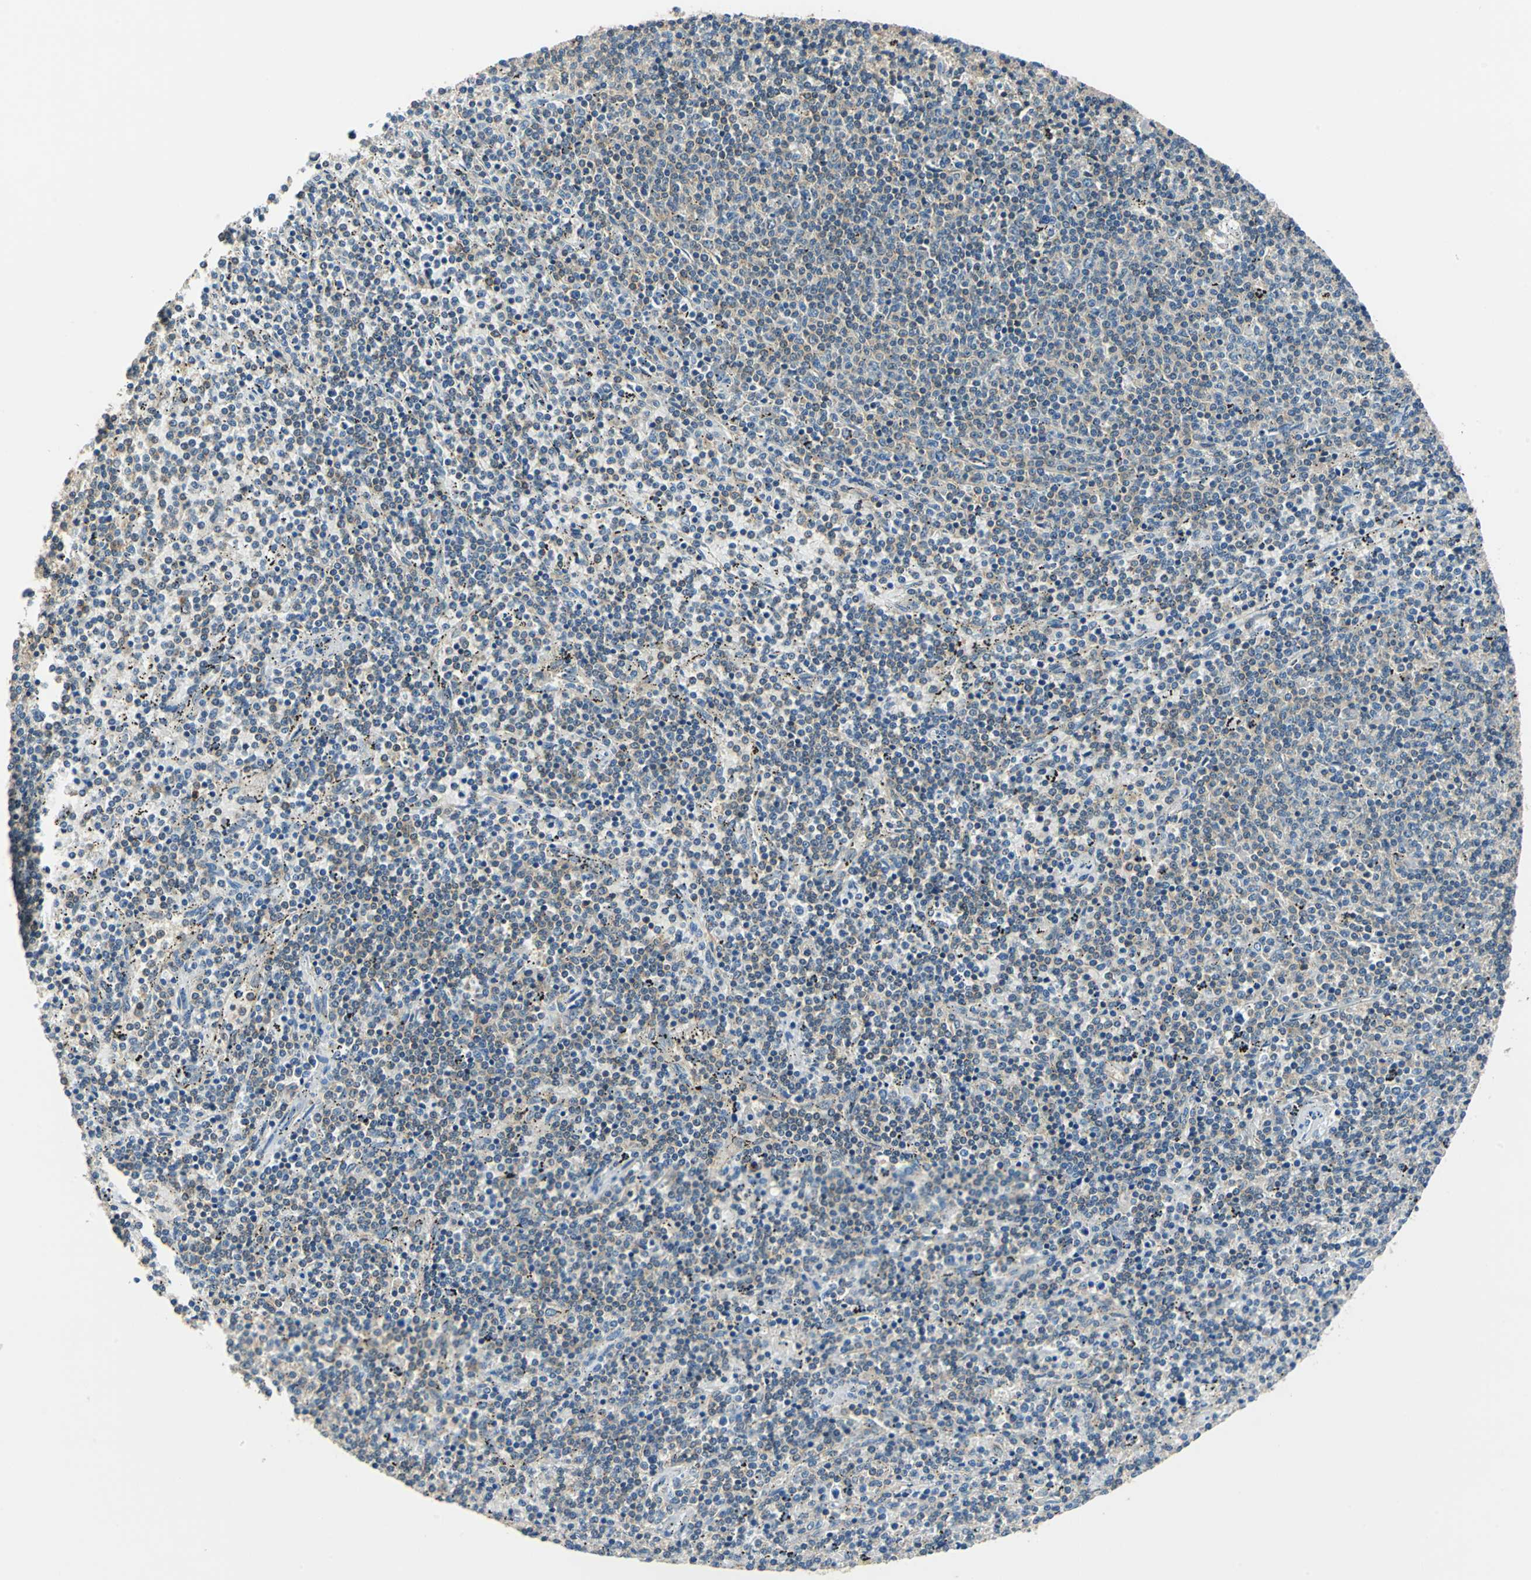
{"staining": {"intensity": "weak", "quantity": "25%-75%", "location": "cytoplasmic/membranous"}, "tissue": "lymphoma", "cell_type": "Tumor cells", "image_type": "cancer", "snomed": [{"axis": "morphology", "description": "Malignant lymphoma, non-Hodgkin's type, Low grade"}, {"axis": "topography", "description": "Spleen"}], "caption": "This is an image of immunohistochemistry (IHC) staining of lymphoma, which shows weak positivity in the cytoplasmic/membranous of tumor cells.", "gene": "CPA3", "patient": {"sex": "female", "age": 50}}